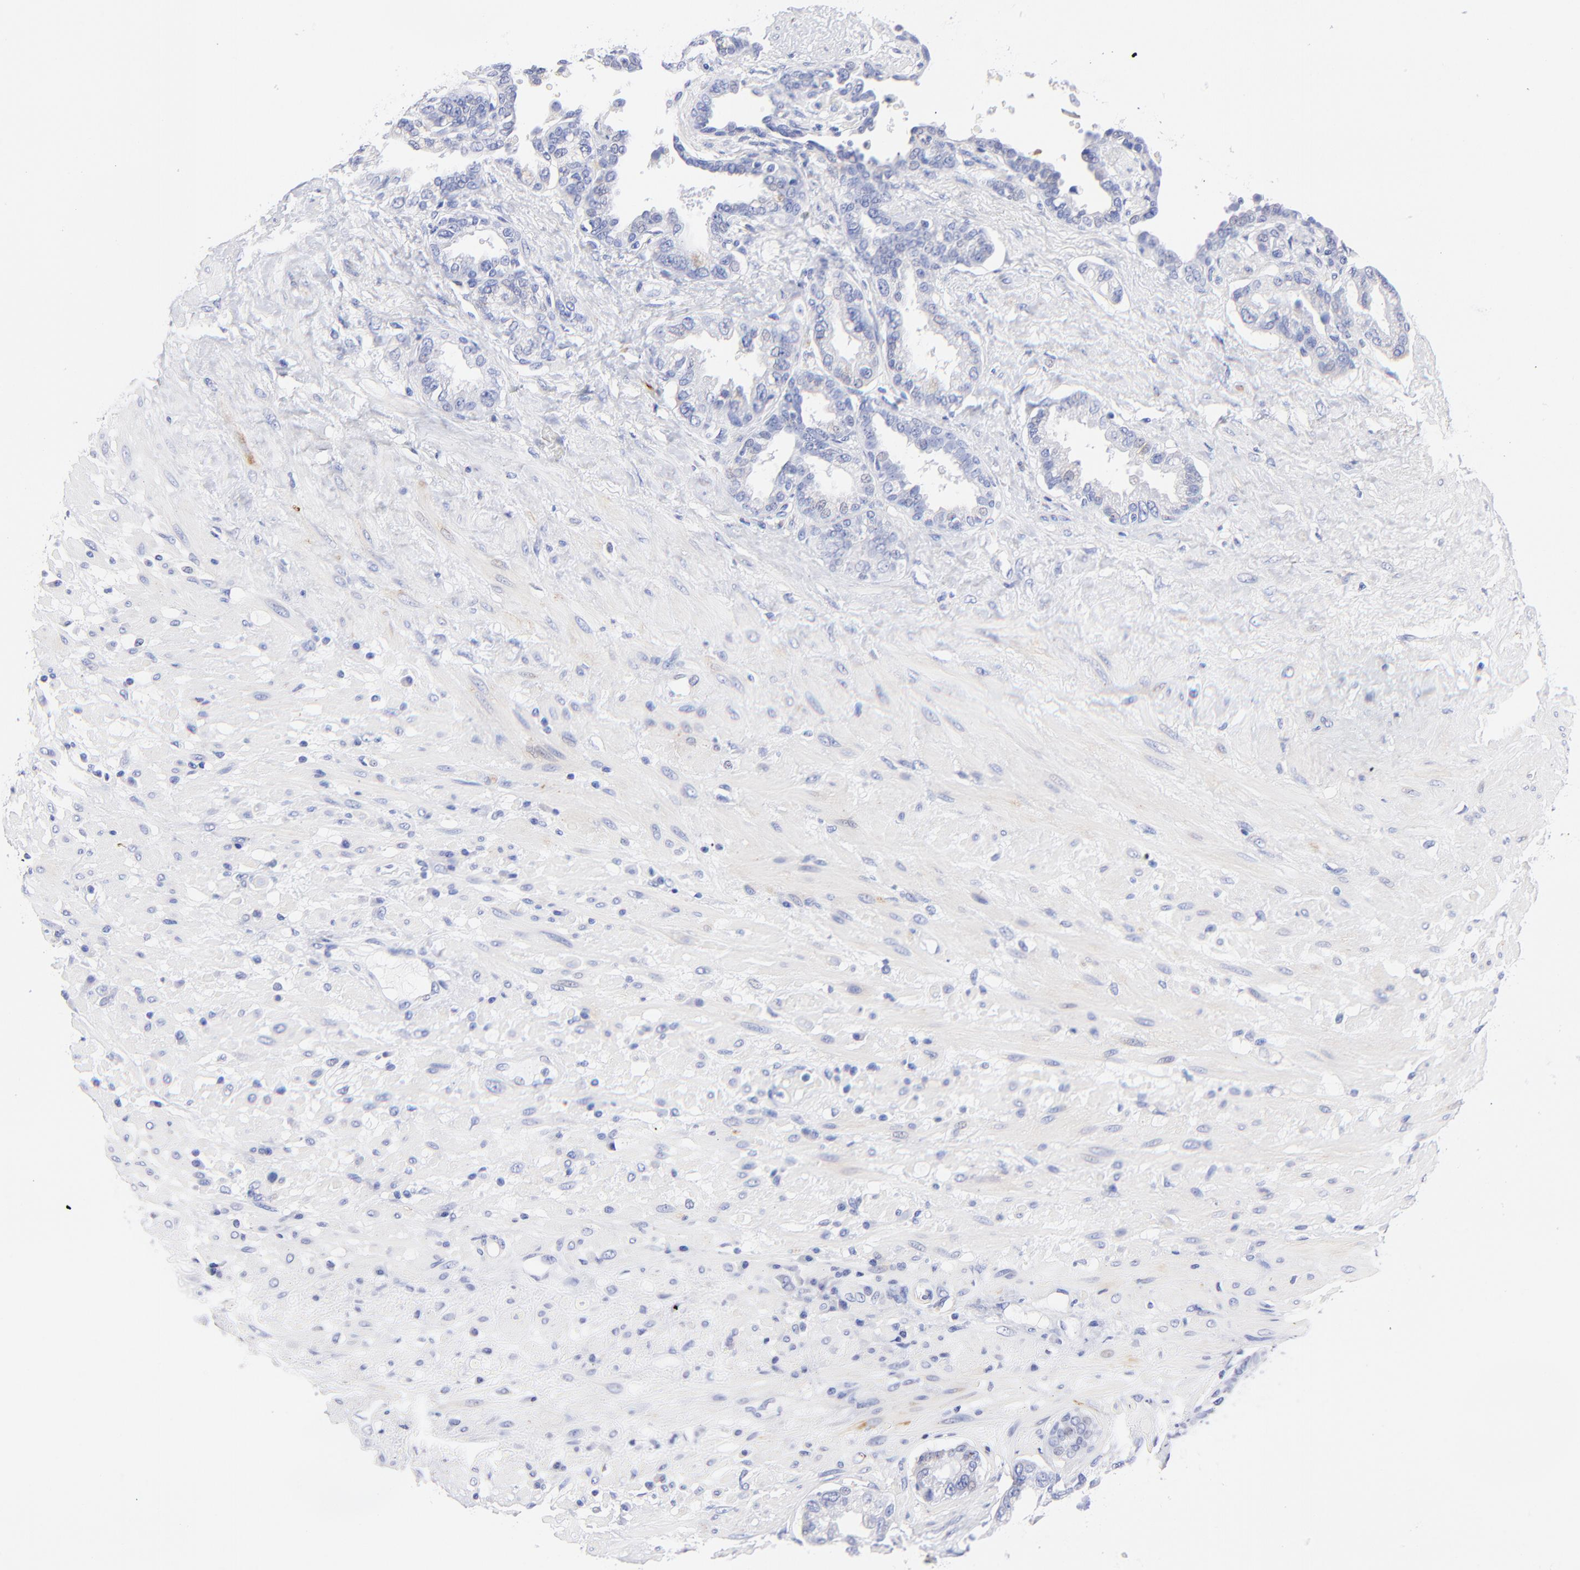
{"staining": {"intensity": "negative", "quantity": "none", "location": "none"}, "tissue": "seminal vesicle", "cell_type": "Glandular cells", "image_type": "normal", "snomed": [{"axis": "morphology", "description": "Normal tissue, NOS"}, {"axis": "topography", "description": "Seminal veicle"}], "caption": "This image is of benign seminal vesicle stained with immunohistochemistry (IHC) to label a protein in brown with the nuclei are counter-stained blue. There is no staining in glandular cells.", "gene": "HORMAD2", "patient": {"sex": "male", "age": 61}}